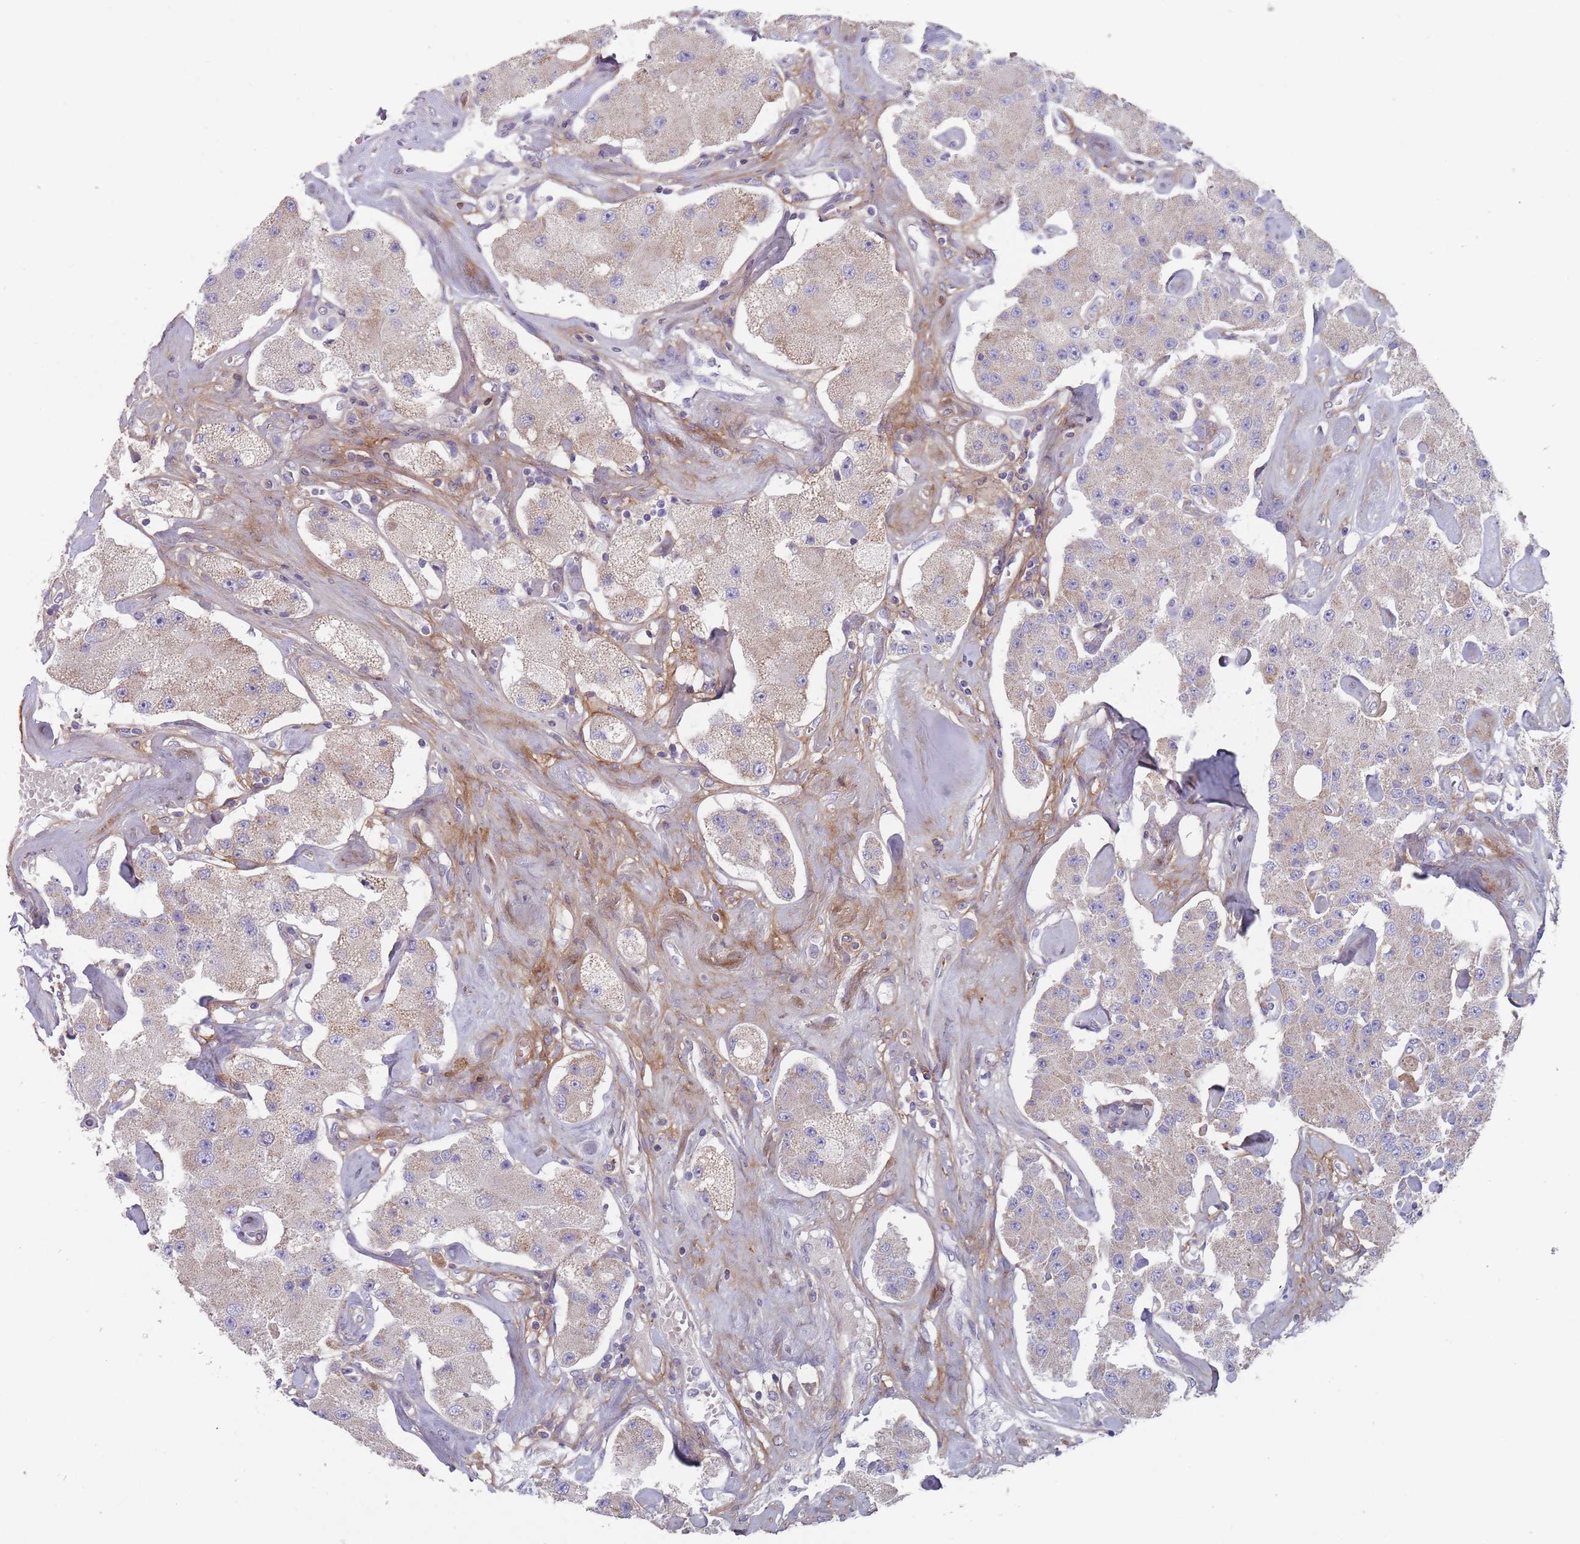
{"staining": {"intensity": "weak", "quantity": "25%-75%", "location": "cytoplasmic/membranous"}, "tissue": "carcinoid", "cell_type": "Tumor cells", "image_type": "cancer", "snomed": [{"axis": "morphology", "description": "Carcinoid, malignant, NOS"}, {"axis": "topography", "description": "Pancreas"}], "caption": "About 25%-75% of tumor cells in human carcinoid (malignant) display weak cytoplasmic/membranous protein staining as visualized by brown immunohistochemical staining.", "gene": "PEX7", "patient": {"sex": "male", "age": 41}}